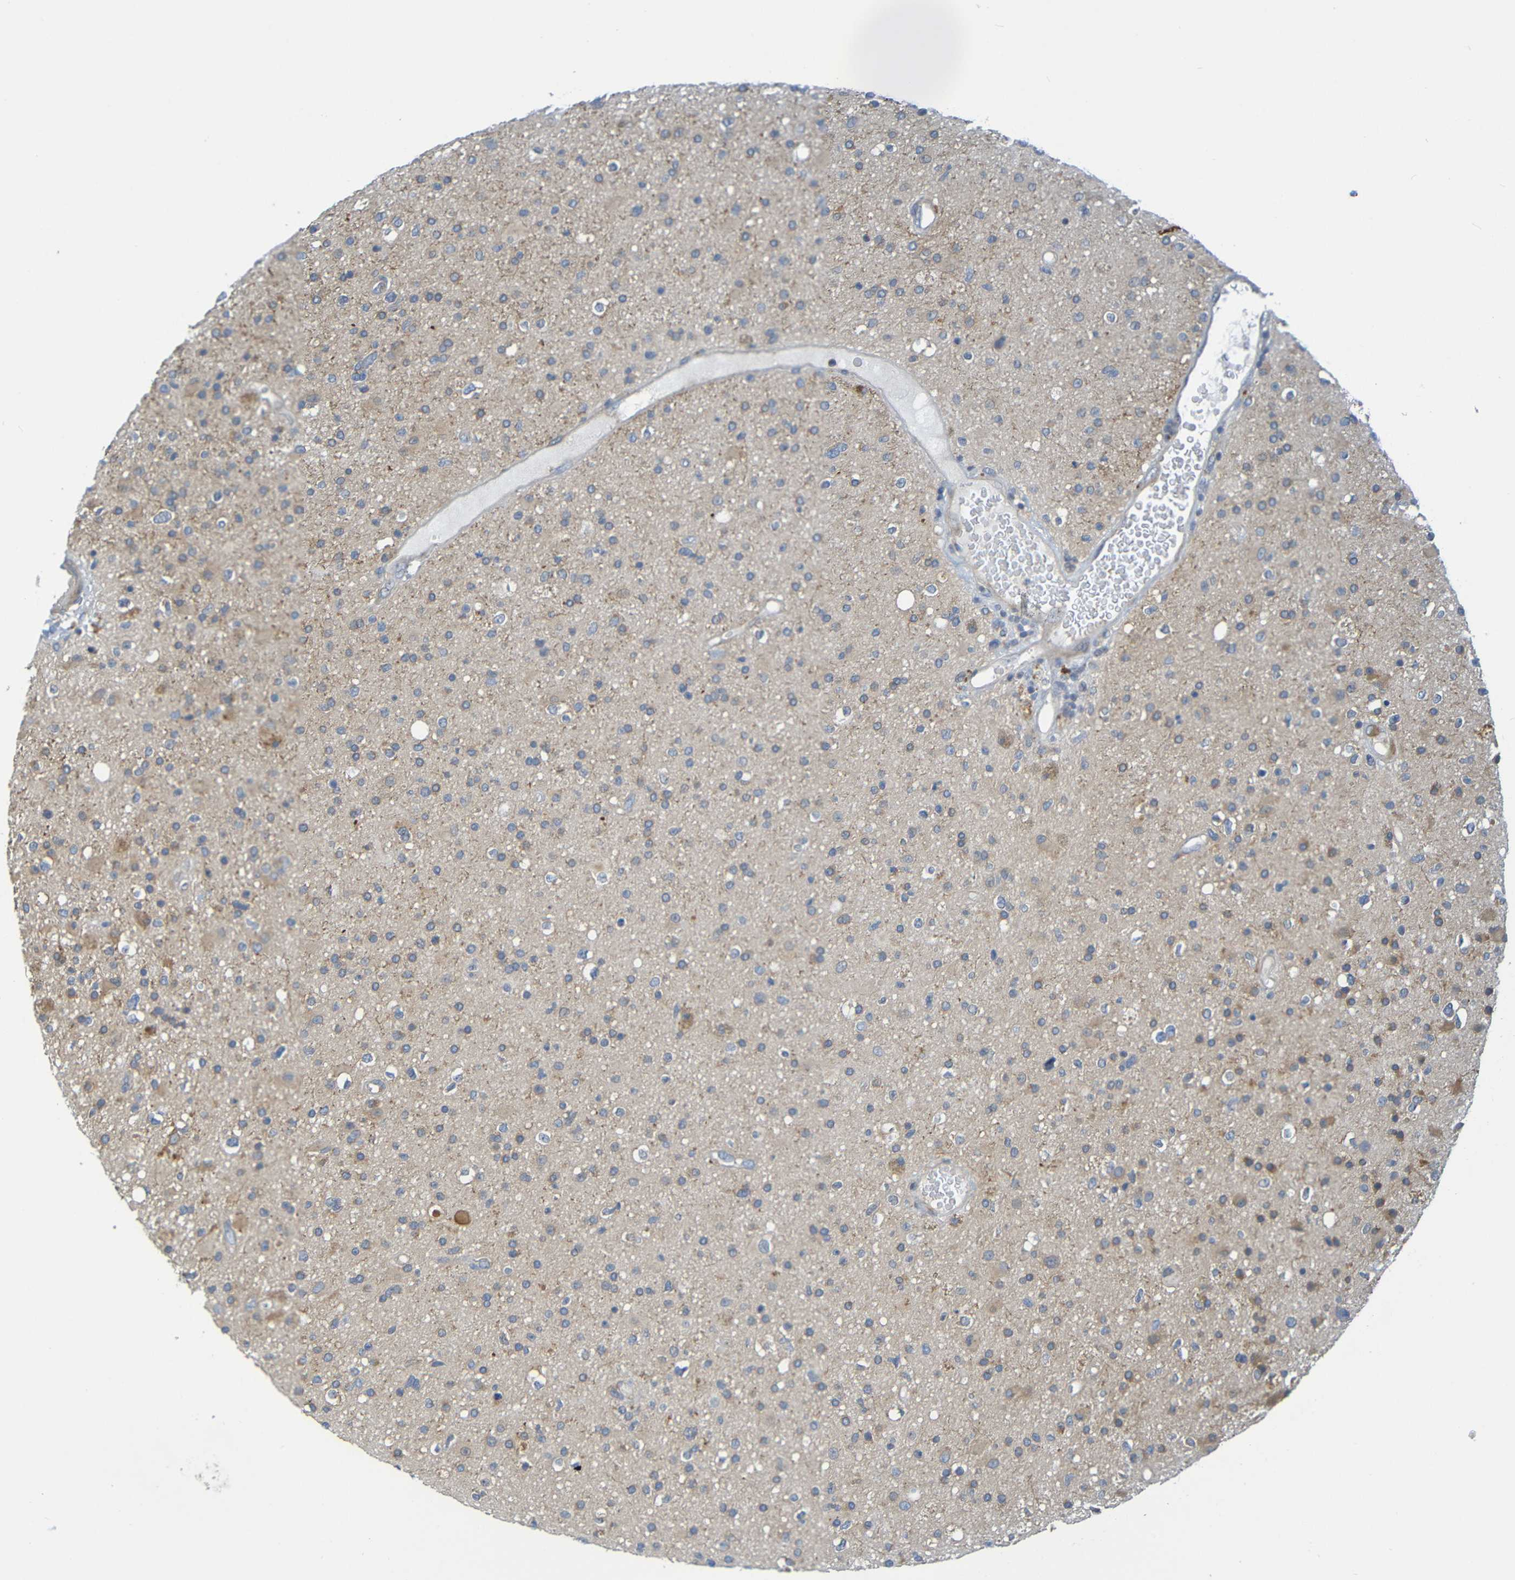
{"staining": {"intensity": "moderate", "quantity": "<25%", "location": "cytoplasmic/membranous"}, "tissue": "glioma", "cell_type": "Tumor cells", "image_type": "cancer", "snomed": [{"axis": "morphology", "description": "Glioma, malignant, High grade"}, {"axis": "topography", "description": "Brain"}], "caption": "Immunohistochemistry (IHC) (DAB) staining of human malignant glioma (high-grade) reveals moderate cytoplasmic/membranous protein positivity in about <25% of tumor cells.", "gene": "CYP4F2", "patient": {"sex": "male", "age": 33}}